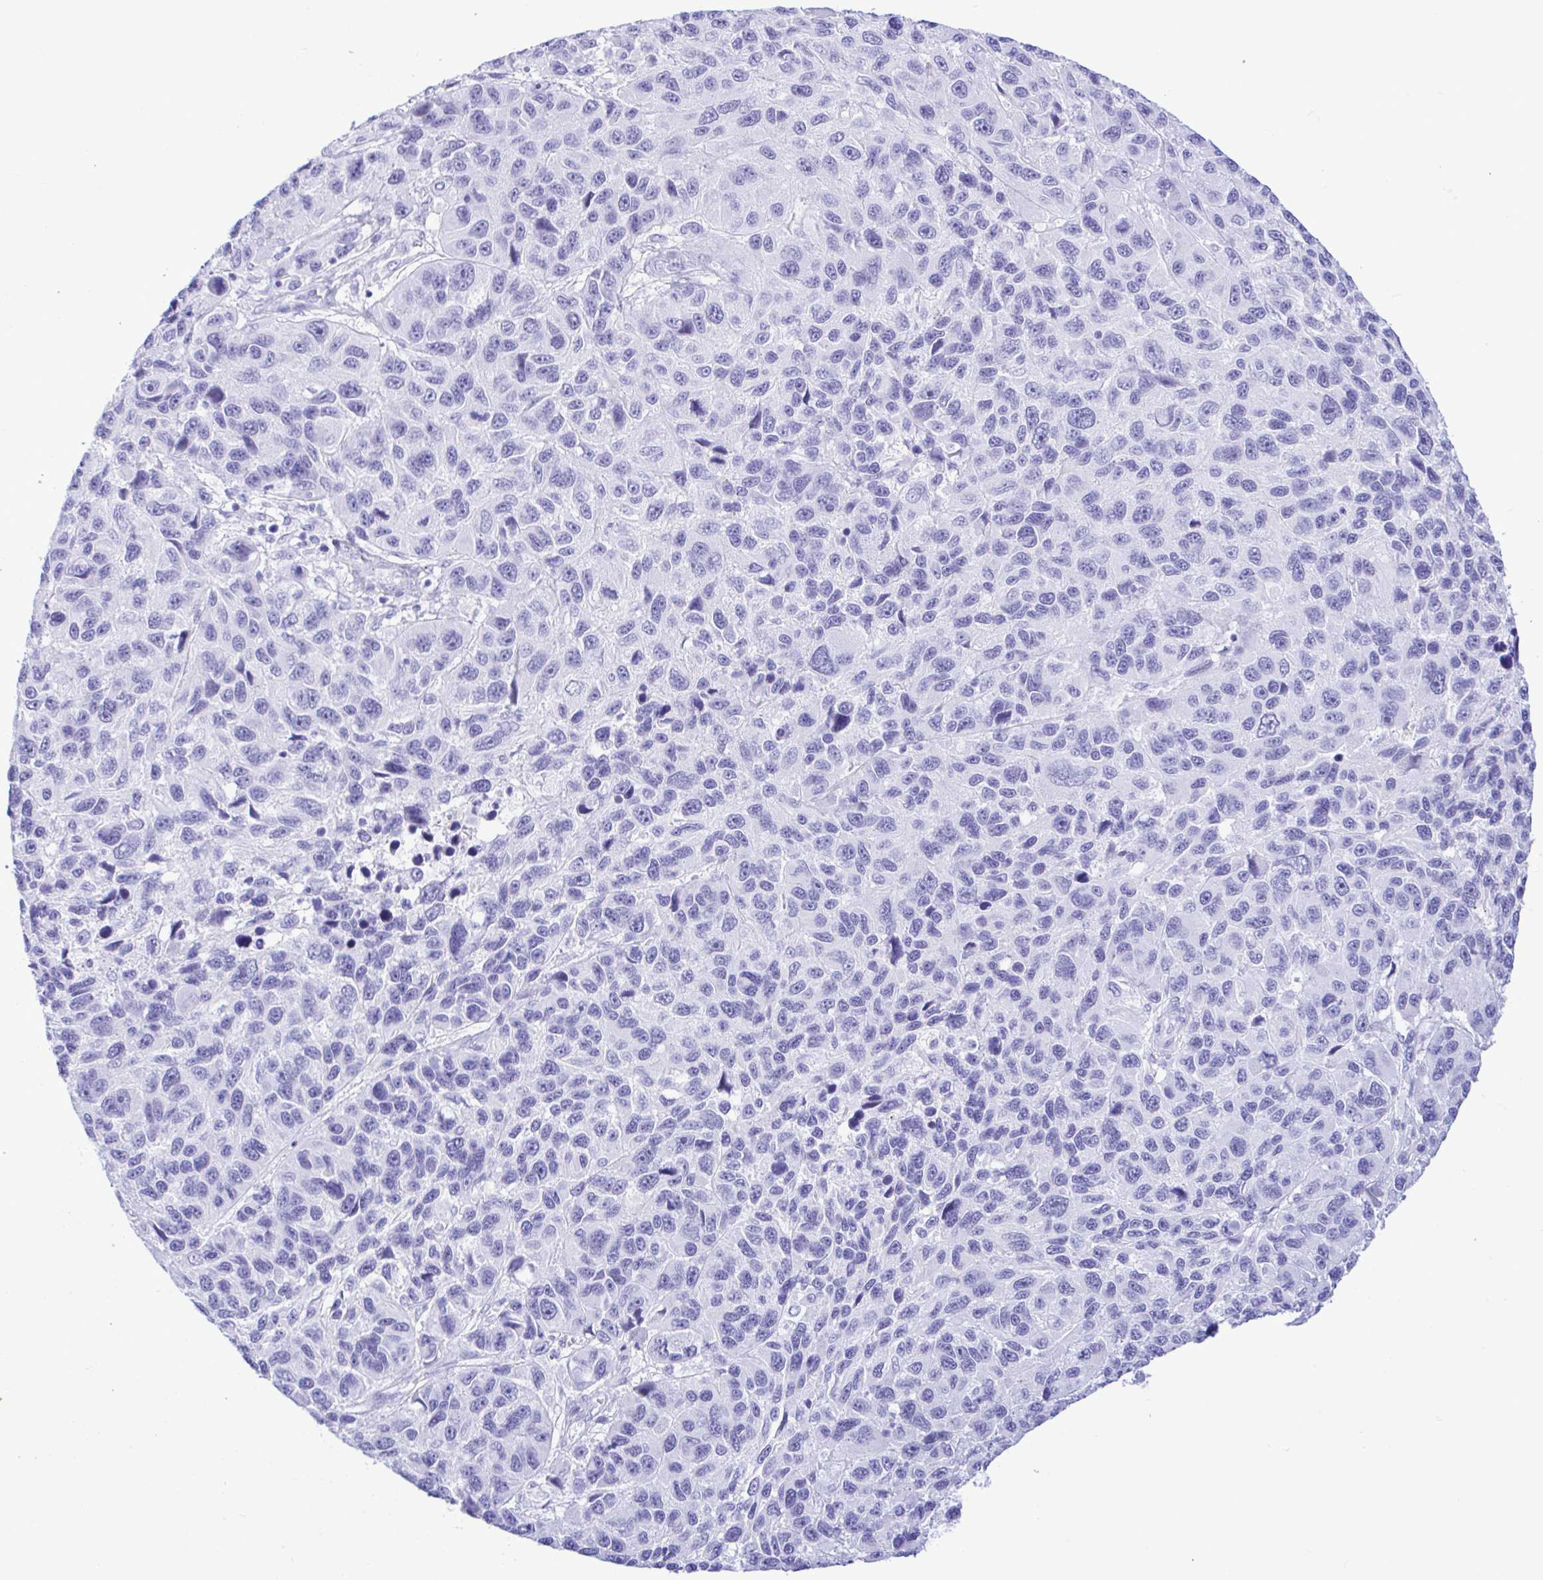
{"staining": {"intensity": "negative", "quantity": "none", "location": "none"}, "tissue": "melanoma", "cell_type": "Tumor cells", "image_type": "cancer", "snomed": [{"axis": "morphology", "description": "Malignant melanoma, NOS"}, {"axis": "topography", "description": "Skin"}], "caption": "The histopathology image exhibits no staining of tumor cells in malignant melanoma.", "gene": "SELENOV", "patient": {"sex": "male", "age": 53}}